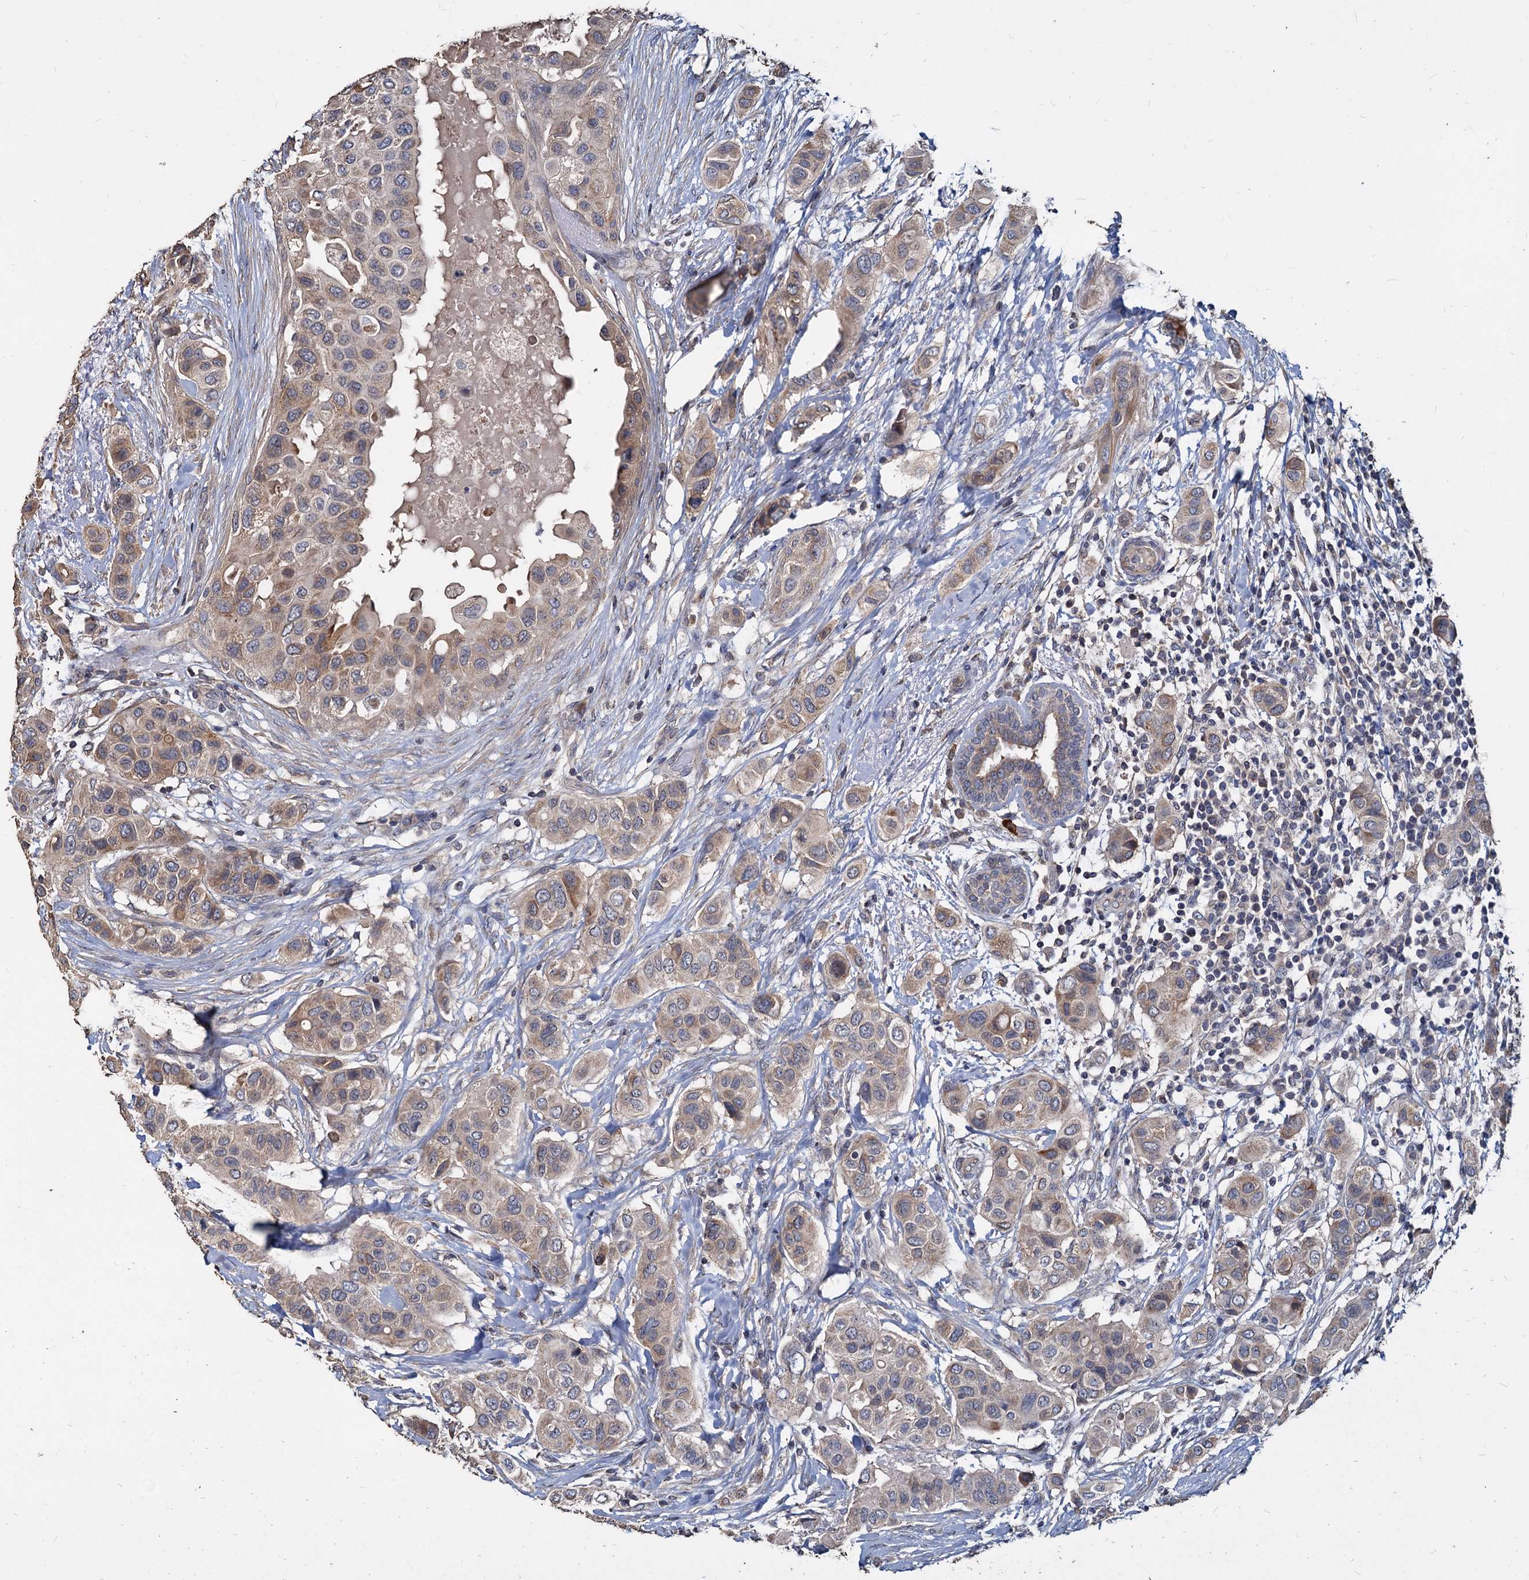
{"staining": {"intensity": "weak", "quantity": ">75%", "location": "cytoplasmic/membranous"}, "tissue": "breast cancer", "cell_type": "Tumor cells", "image_type": "cancer", "snomed": [{"axis": "morphology", "description": "Lobular carcinoma"}, {"axis": "topography", "description": "Breast"}], "caption": "Tumor cells display low levels of weak cytoplasmic/membranous expression in about >75% of cells in human lobular carcinoma (breast).", "gene": "DEPDC4", "patient": {"sex": "female", "age": 51}}